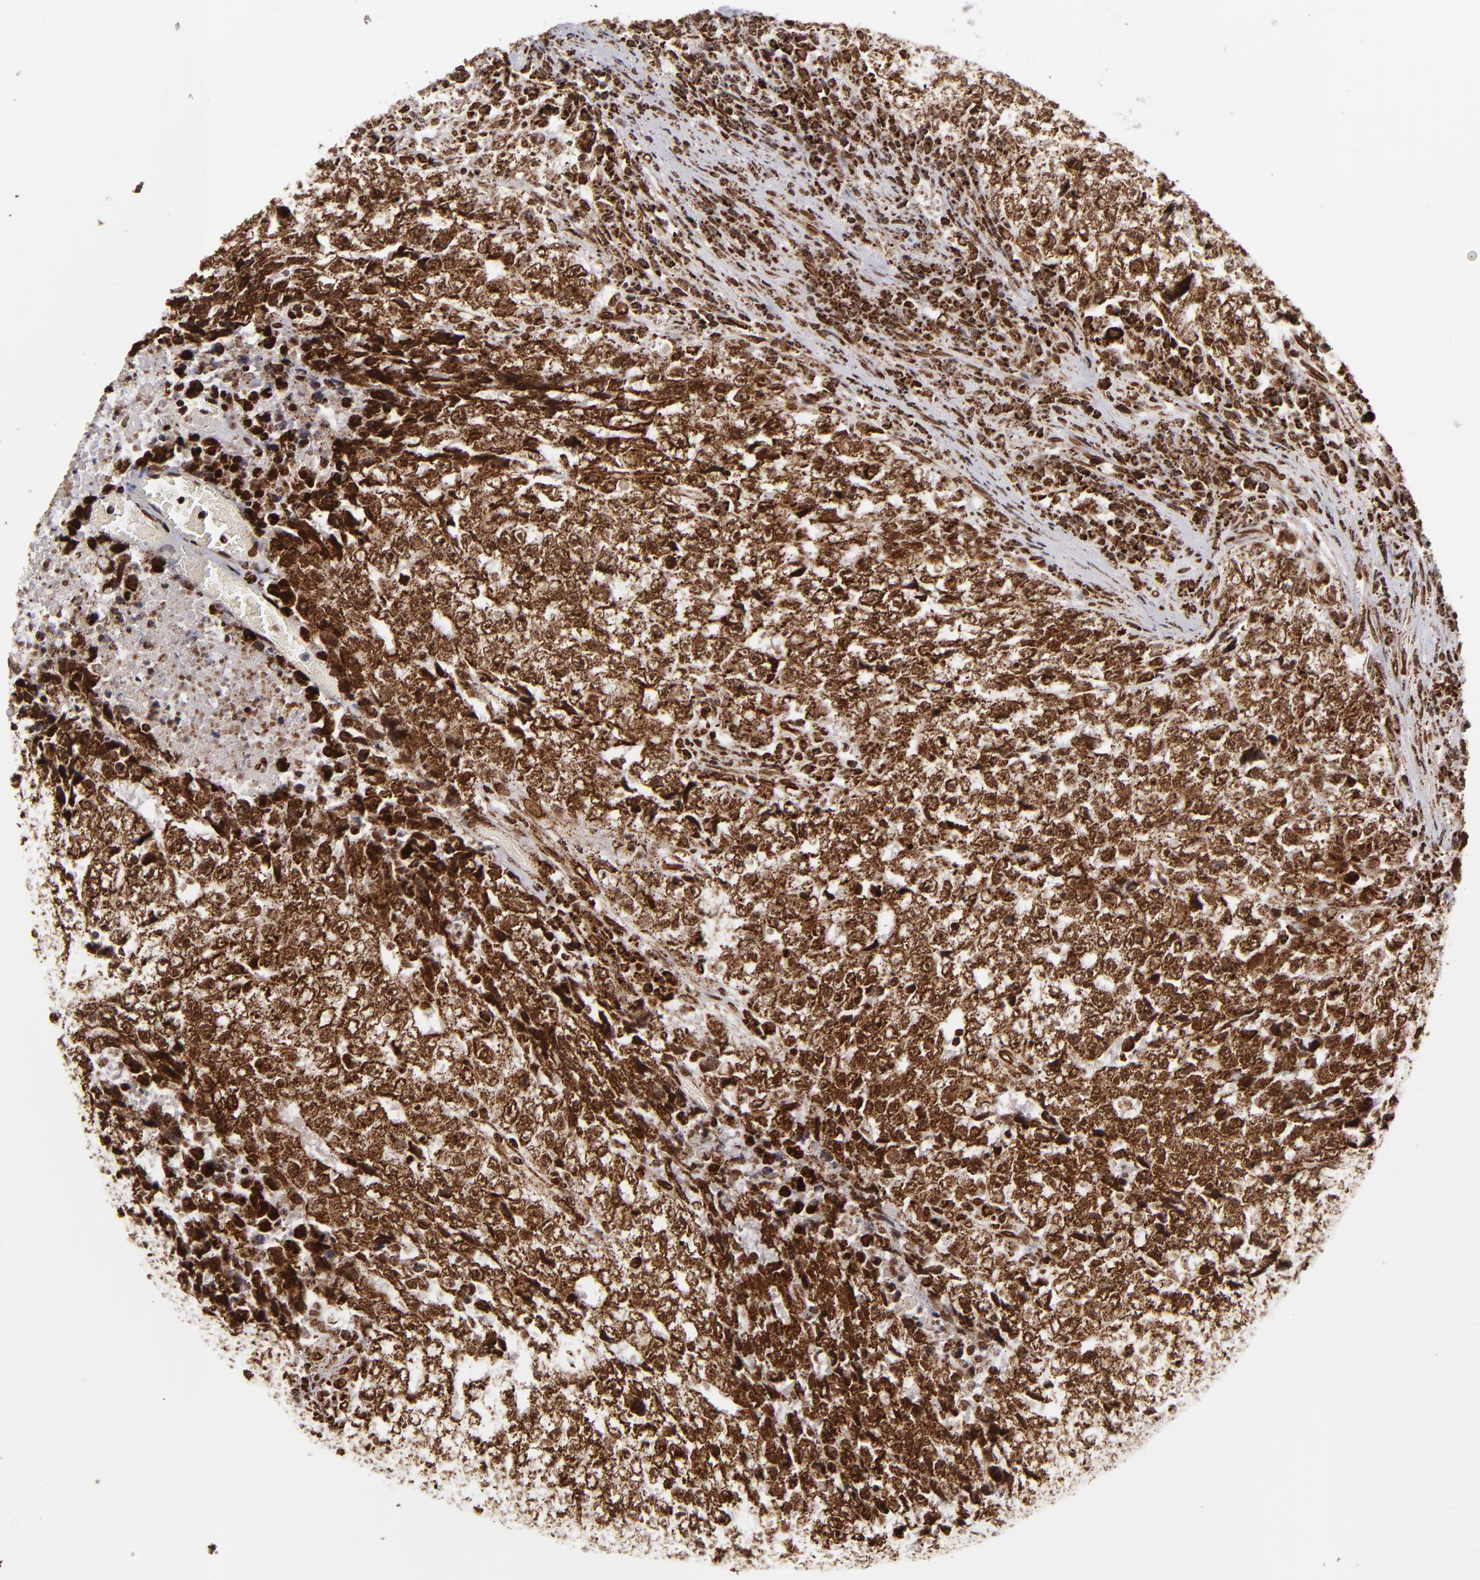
{"staining": {"intensity": "strong", "quantity": ">75%", "location": "cytoplasmic/membranous,nuclear"}, "tissue": "testis cancer", "cell_type": "Tumor cells", "image_type": "cancer", "snomed": [{"axis": "morphology", "description": "Necrosis, NOS"}, {"axis": "morphology", "description": "Carcinoma, Embryonal, NOS"}, {"axis": "topography", "description": "Testis"}], "caption": "The micrograph displays immunohistochemical staining of embryonal carcinoma (testis). There is strong cytoplasmic/membranous and nuclear positivity is appreciated in approximately >75% of tumor cells.", "gene": "CUL3", "patient": {"sex": "male", "age": 19}}